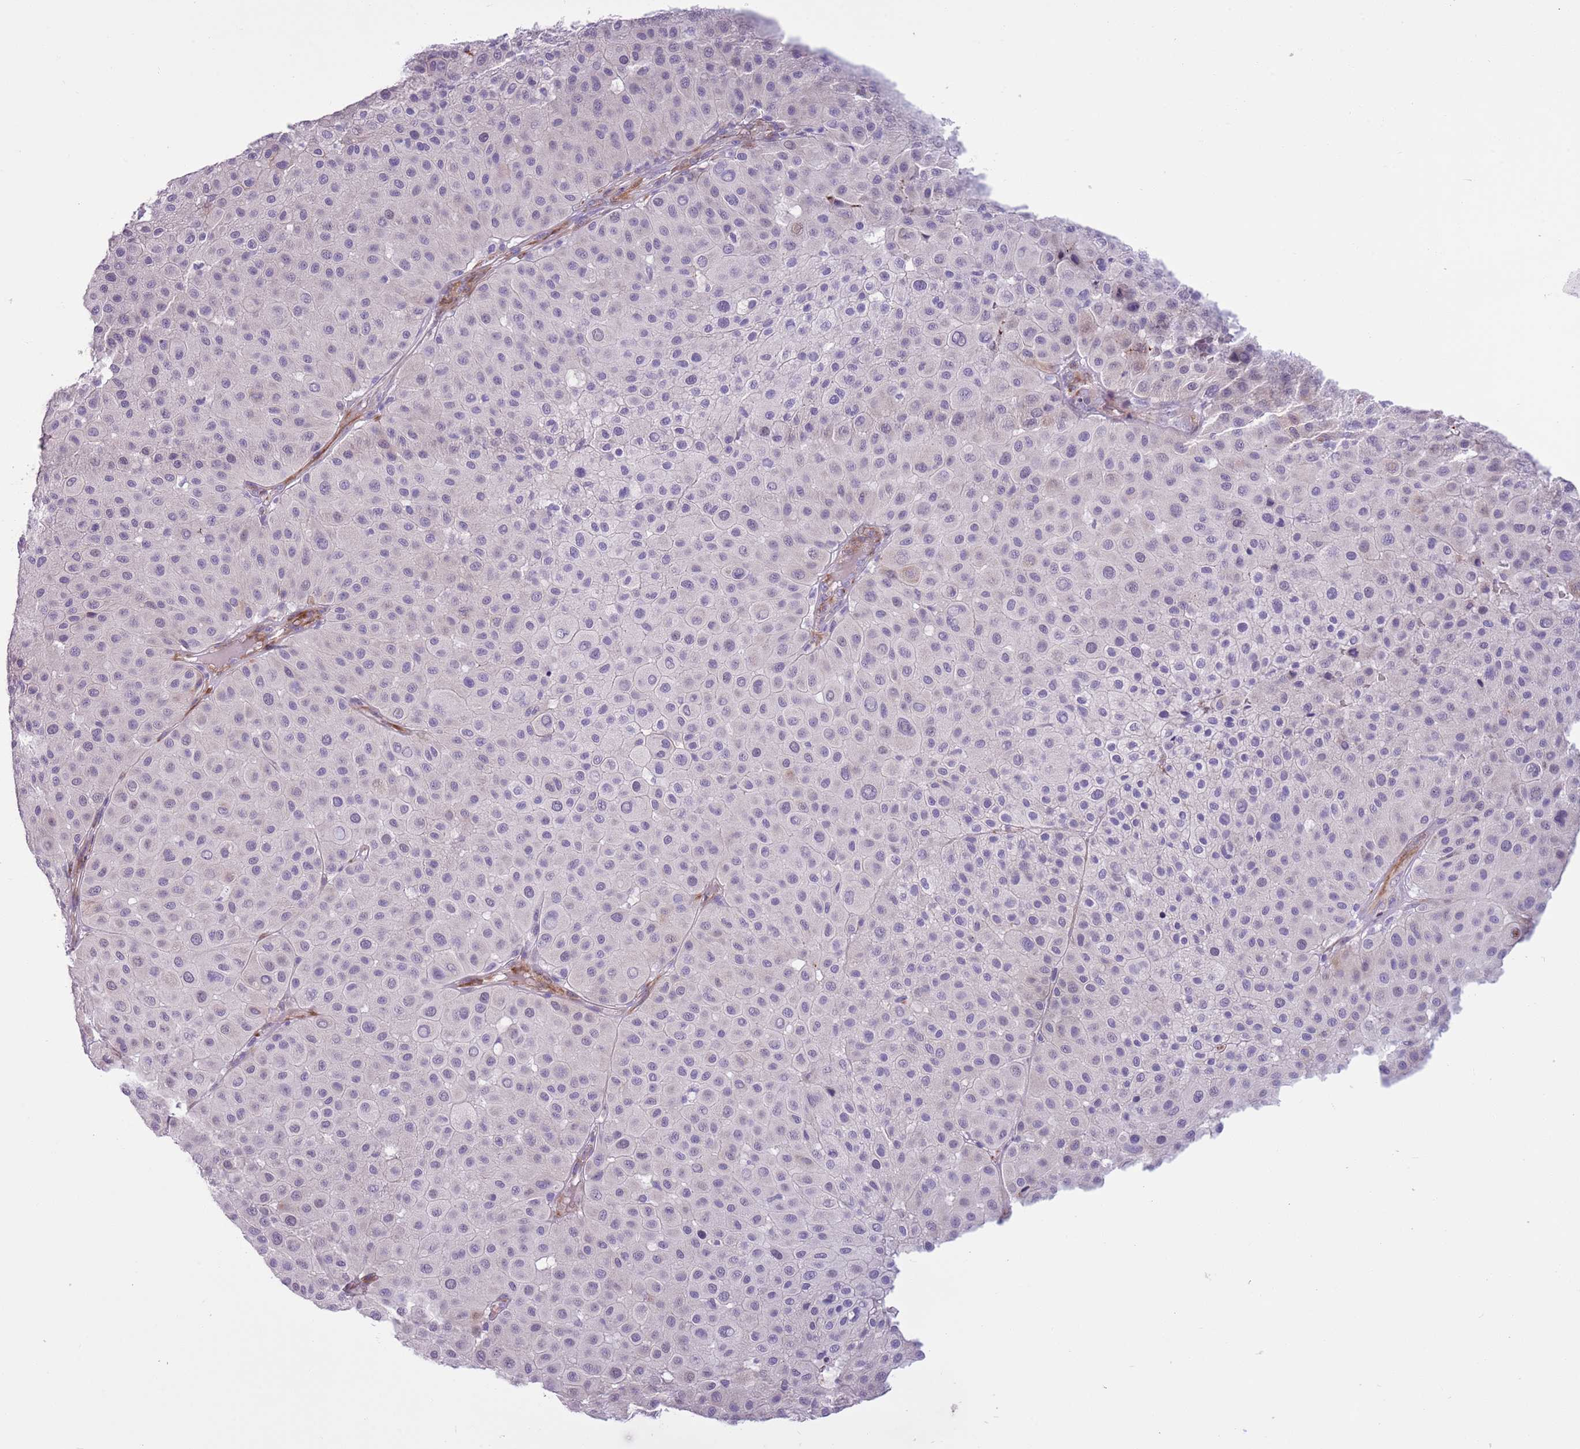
{"staining": {"intensity": "negative", "quantity": "none", "location": "none"}, "tissue": "melanoma", "cell_type": "Tumor cells", "image_type": "cancer", "snomed": [{"axis": "morphology", "description": "Malignant melanoma, Metastatic site"}, {"axis": "topography", "description": "Smooth muscle"}], "caption": "Immunohistochemical staining of malignant melanoma (metastatic site) exhibits no significant staining in tumor cells.", "gene": "MRPL32", "patient": {"sex": "male", "age": 41}}